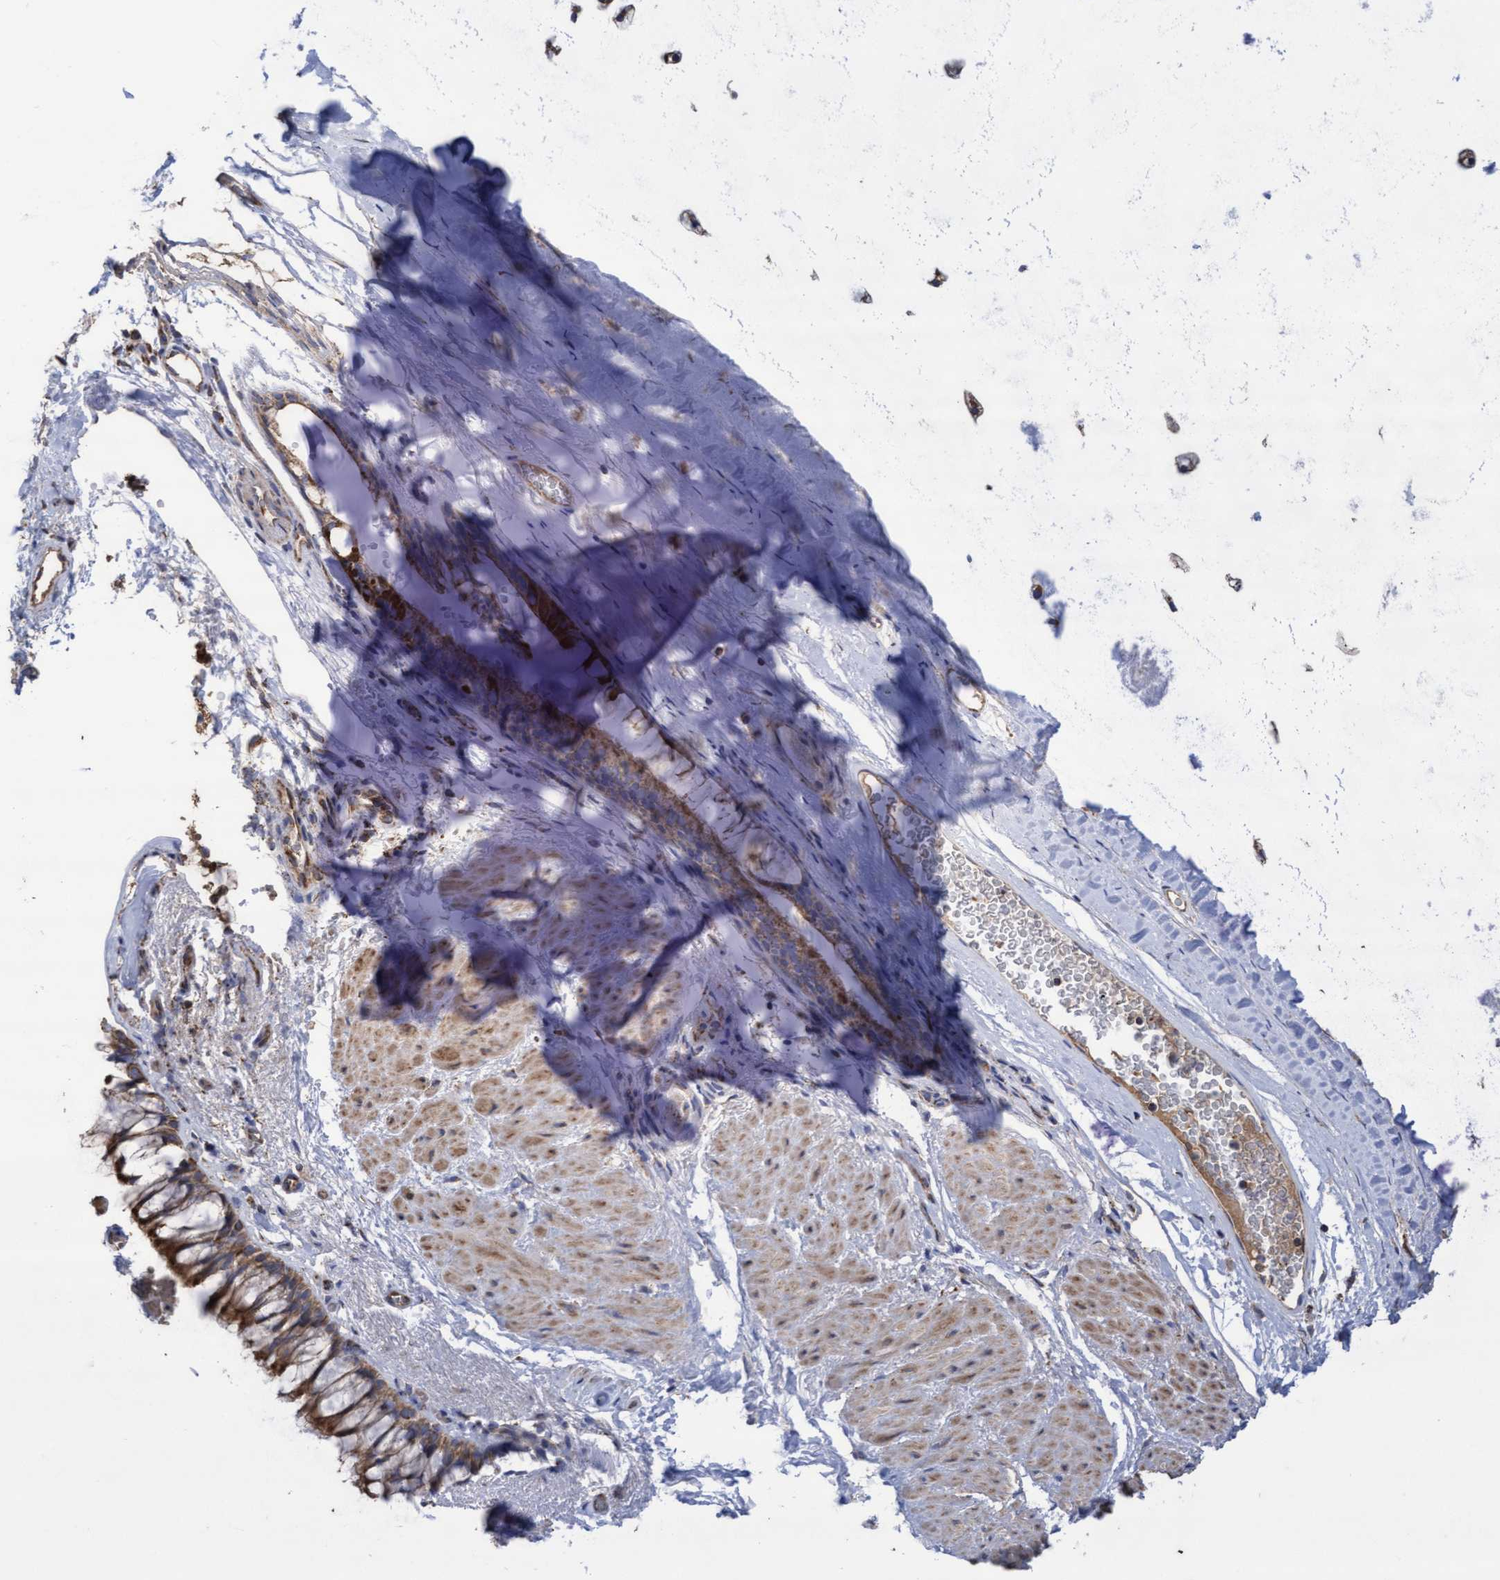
{"staining": {"intensity": "moderate", "quantity": ">75%", "location": "cytoplasmic/membranous"}, "tissue": "bronchus", "cell_type": "Respiratory epithelial cells", "image_type": "normal", "snomed": [{"axis": "morphology", "description": "Normal tissue, NOS"}, {"axis": "topography", "description": "Cartilage tissue"}, {"axis": "topography", "description": "Bronchus"}], "caption": "Brown immunohistochemical staining in unremarkable bronchus shows moderate cytoplasmic/membranous staining in about >75% of respiratory epithelial cells.", "gene": "COBL", "patient": {"sex": "female", "age": 53}}